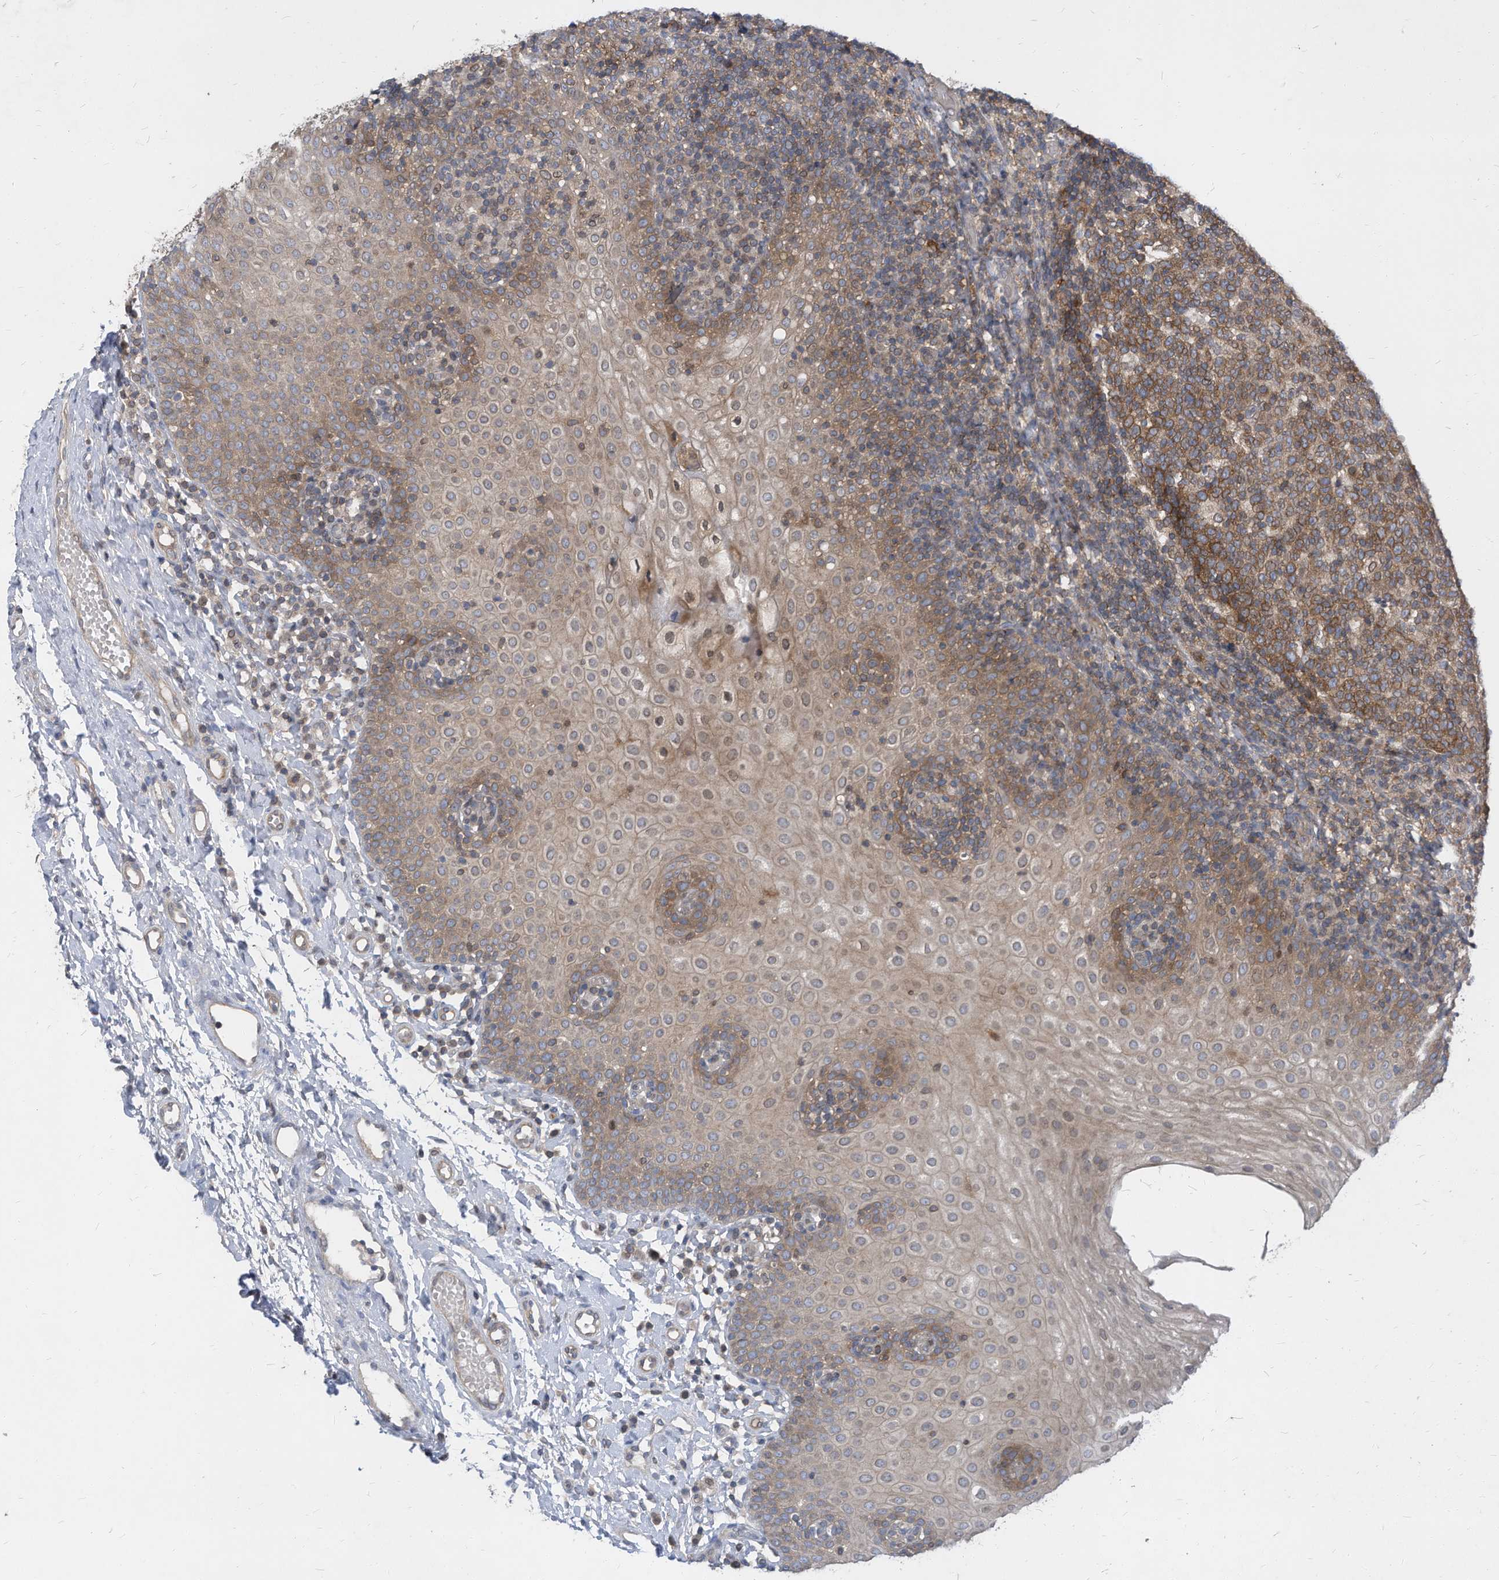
{"staining": {"intensity": "moderate", "quantity": ">75%", "location": "cytoplasmic/membranous"}, "tissue": "tonsil", "cell_type": "Germinal center cells", "image_type": "normal", "snomed": [{"axis": "morphology", "description": "Normal tissue, NOS"}, {"axis": "topography", "description": "Tonsil"}], "caption": "A high-resolution micrograph shows immunohistochemistry (IHC) staining of benign tonsil, which exhibits moderate cytoplasmic/membranous positivity in approximately >75% of germinal center cells.", "gene": "KPNB1", "patient": {"sex": "female", "age": 19}}